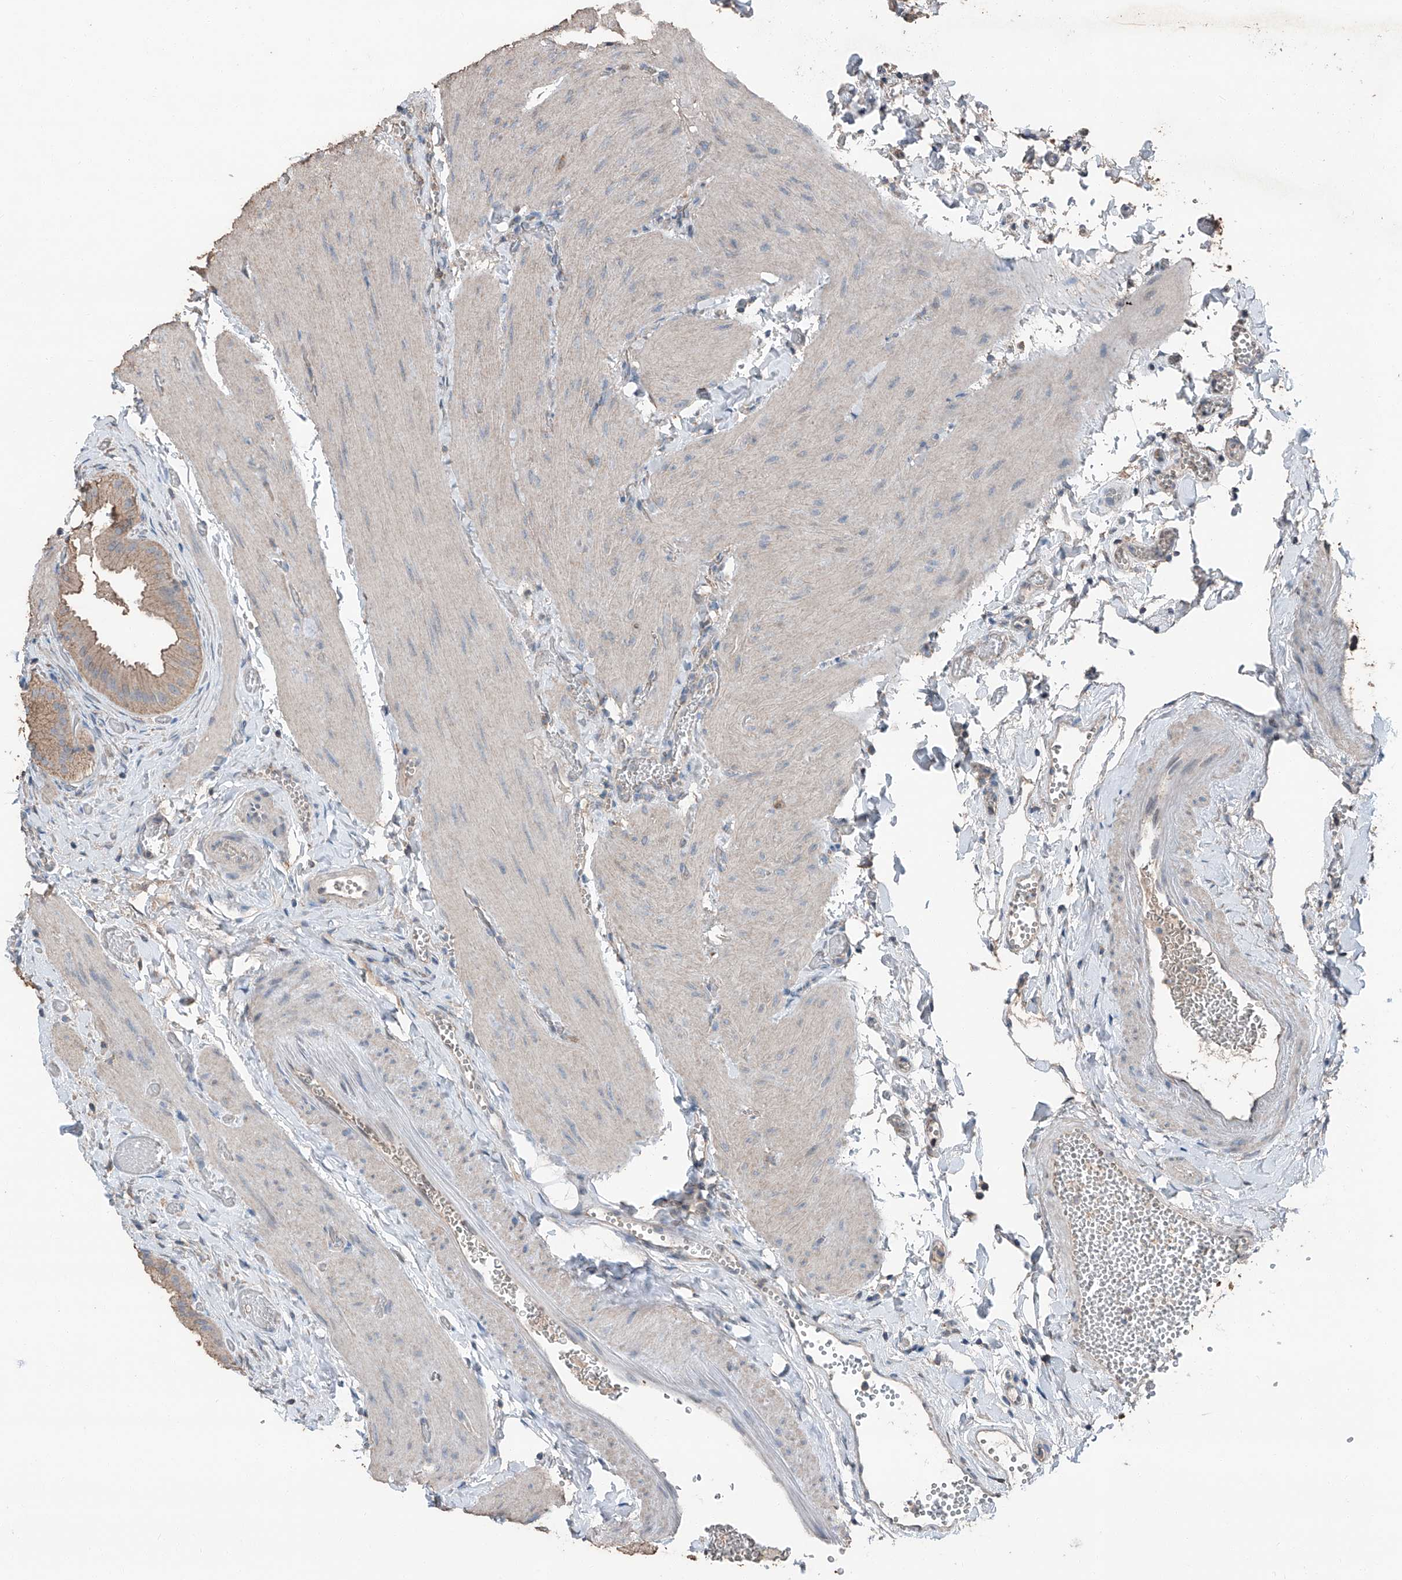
{"staining": {"intensity": "moderate", "quantity": "25%-75%", "location": "cytoplasmic/membranous"}, "tissue": "gallbladder", "cell_type": "Glandular cells", "image_type": "normal", "snomed": [{"axis": "morphology", "description": "Normal tissue, NOS"}, {"axis": "topography", "description": "Gallbladder"}], "caption": "Immunohistochemistry micrograph of benign gallbladder: human gallbladder stained using IHC exhibits medium levels of moderate protein expression localized specifically in the cytoplasmic/membranous of glandular cells, appearing as a cytoplasmic/membranous brown color.", "gene": "MAMLD1", "patient": {"sex": "female", "age": 64}}